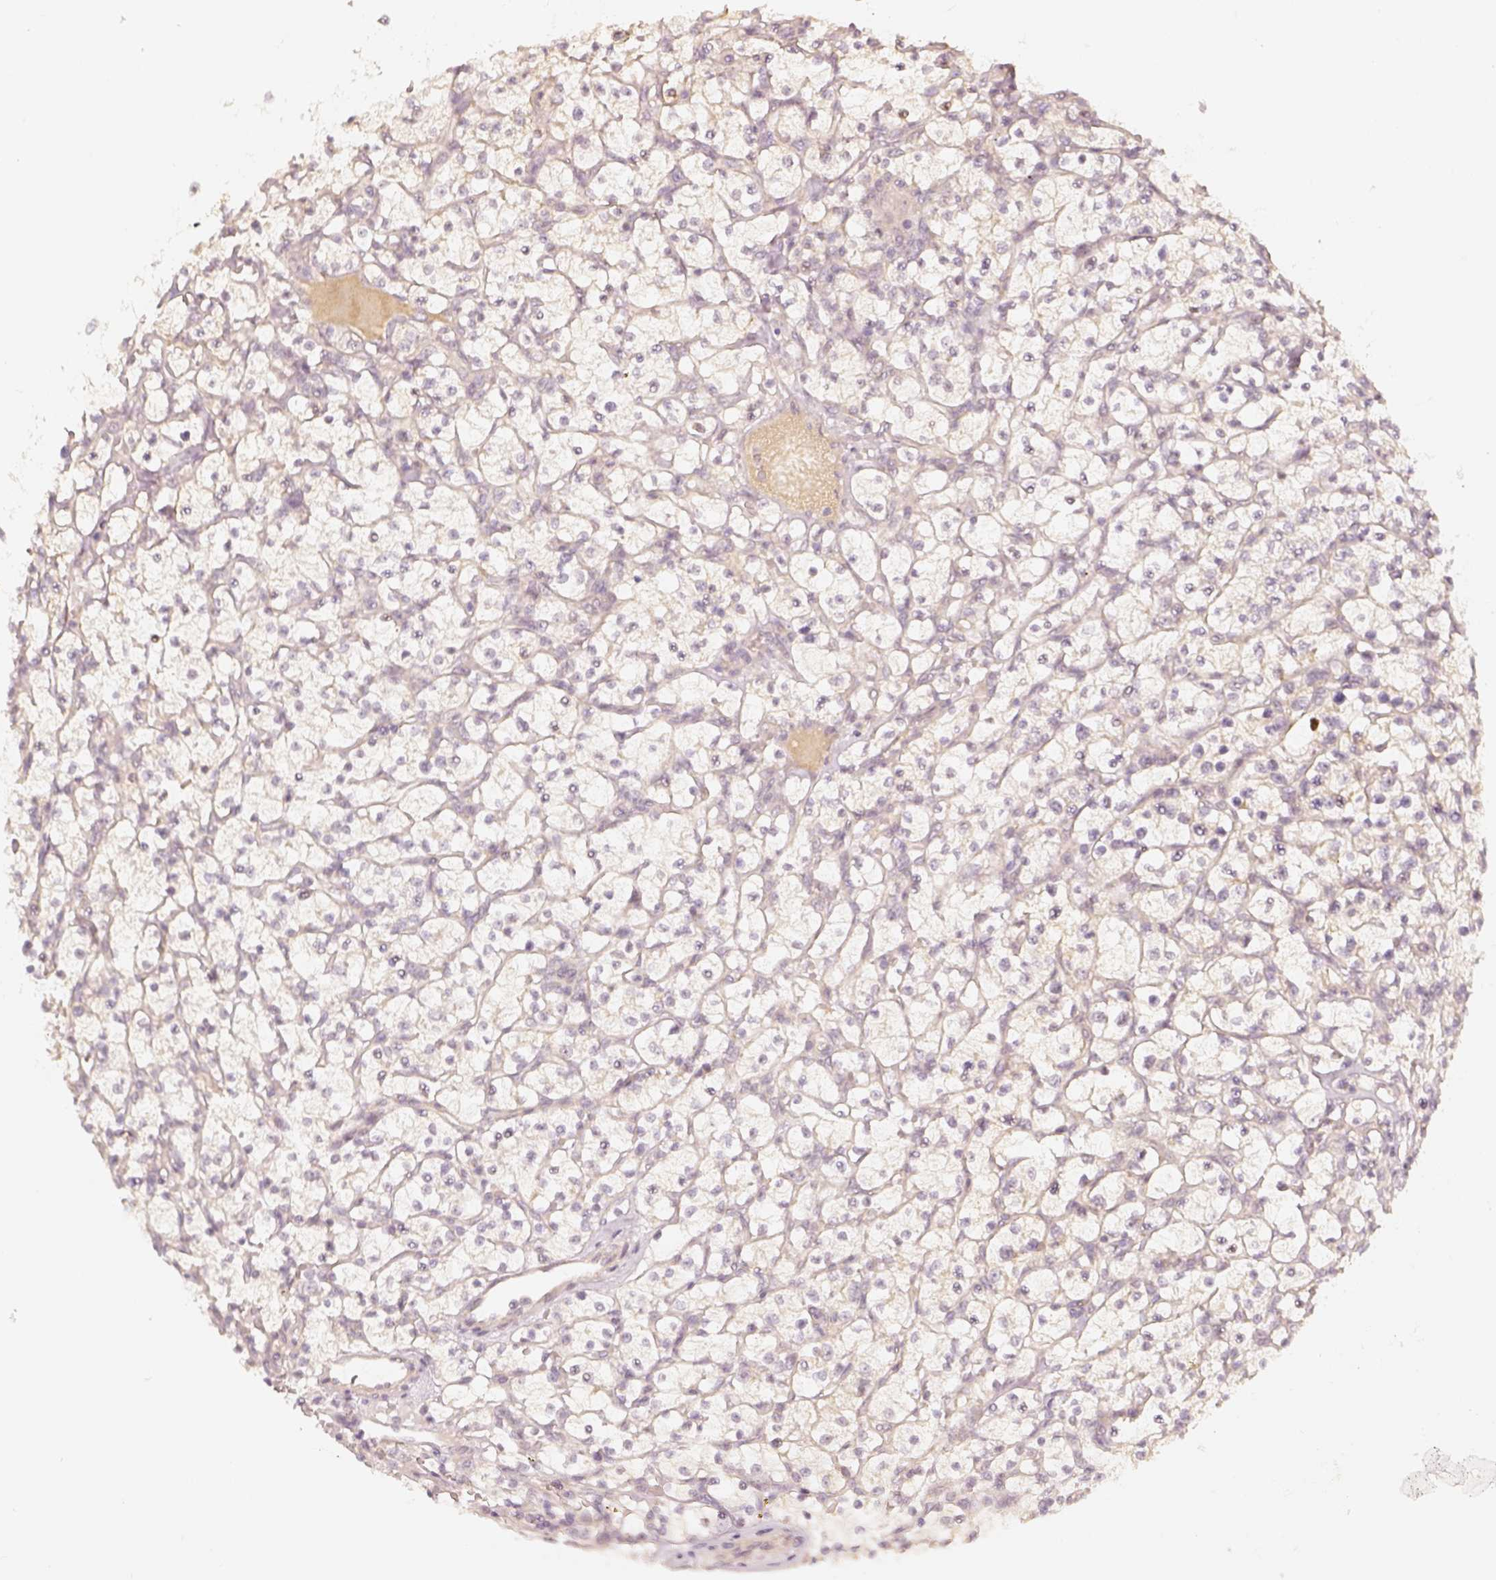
{"staining": {"intensity": "negative", "quantity": "none", "location": "none"}, "tissue": "renal cancer", "cell_type": "Tumor cells", "image_type": "cancer", "snomed": [{"axis": "morphology", "description": "Adenocarcinoma, NOS"}, {"axis": "topography", "description": "Kidney"}], "caption": "Immunohistochemical staining of human renal cancer shows no significant positivity in tumor cells.", "gene": "EAF2", "patient": {"sex": "female", "age": 64}}